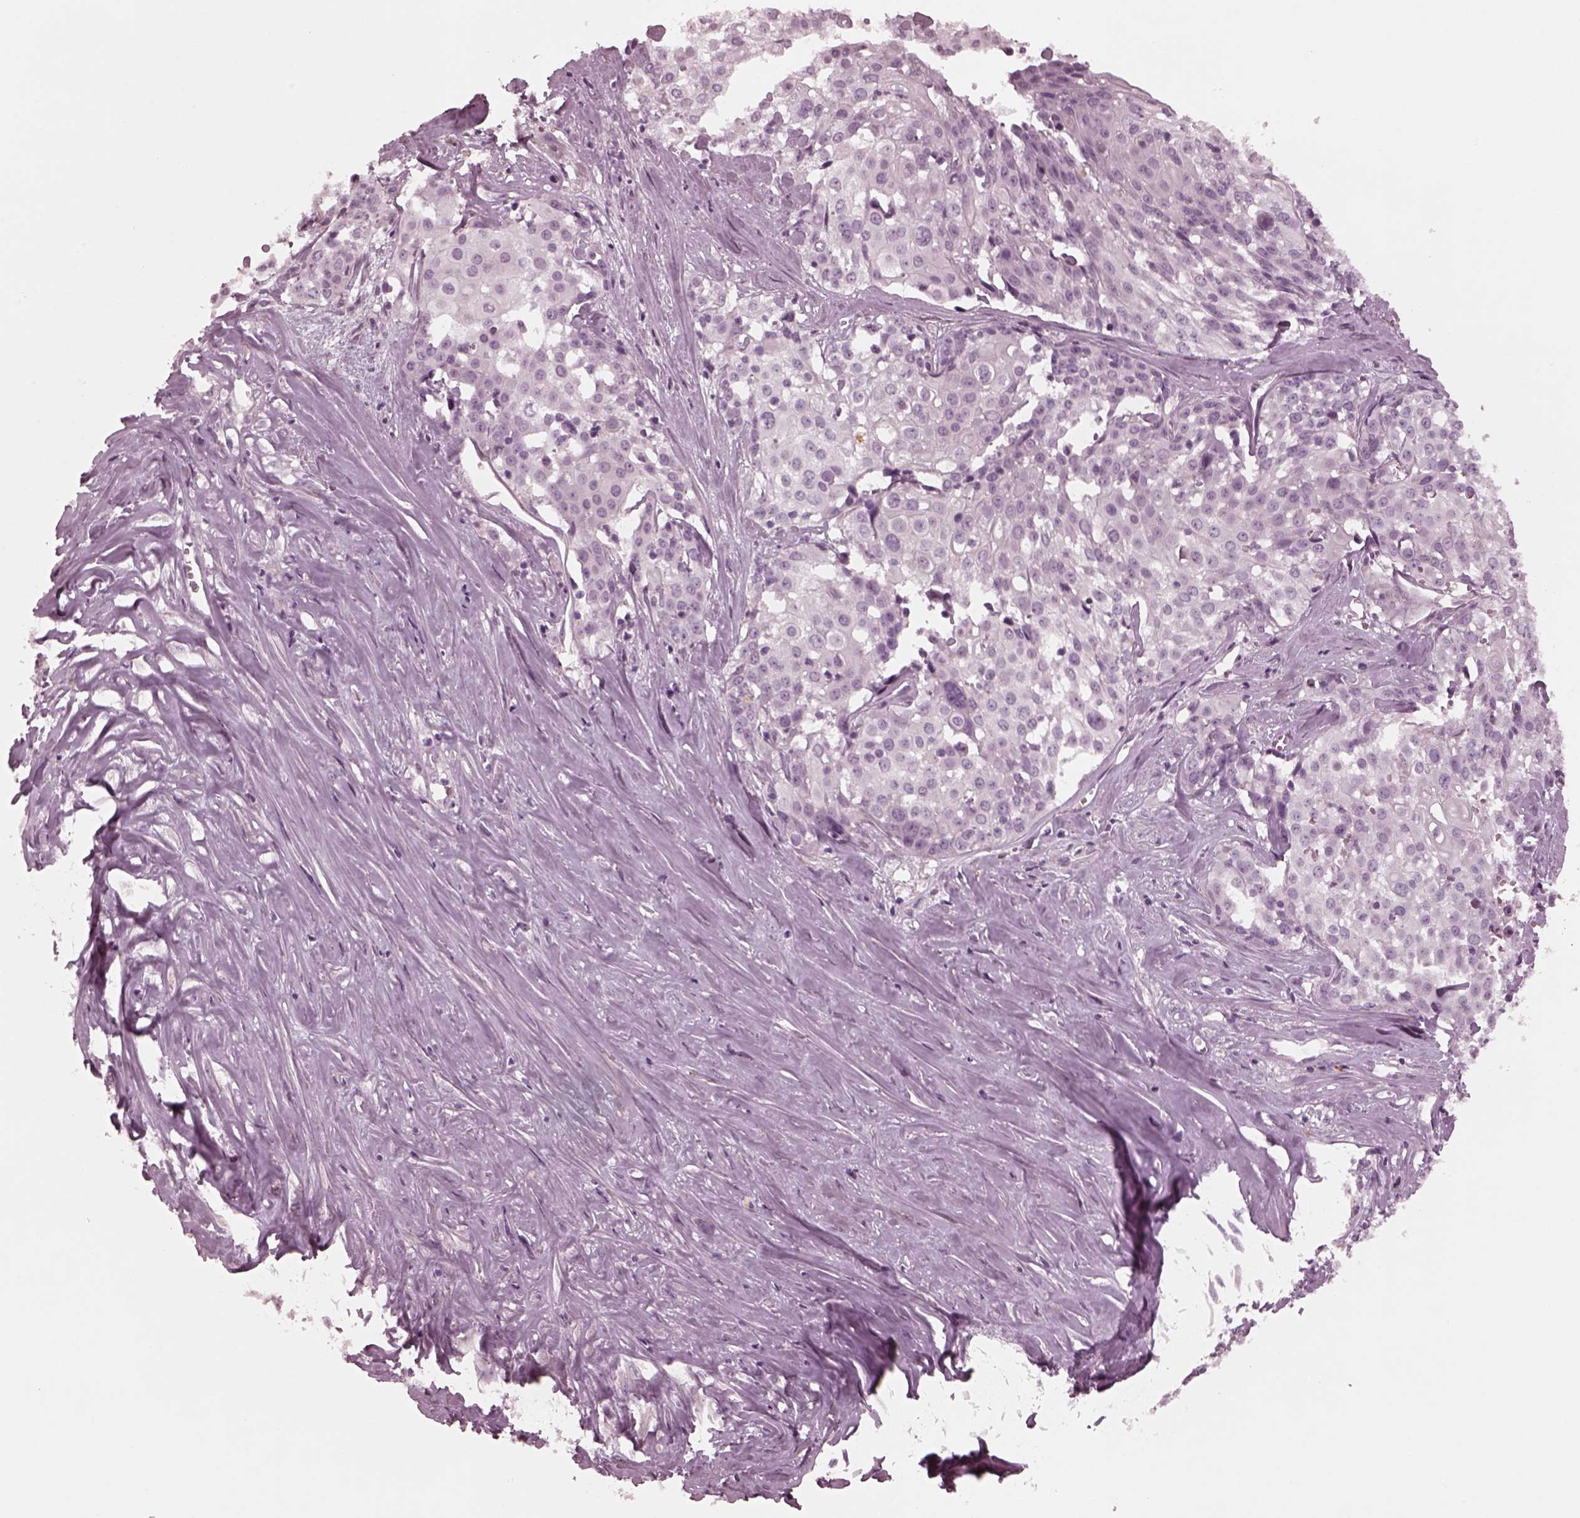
{"staining": {"intensity": "negative", "quantity": "none", "location": "none"}, "tissue": "cervical cancer", "cell_type": "Tumor cells", "image_type": "cancer", "snomed": [{"axis": "morphology", "description": "Squamous cell carcinoma, NOS"}, {"axis": "topography", "description": "Cervix"}], "caption": "DAB immunohistochemical staining of human cervical squamous cell carcinoma exhibits no significant expression in tumor cells. Brightfield microscopy of IHC stained with DAB (brown) and hematoxylin (blue), captured at high magnification.", "gene": "KIF6", "patient": {"sex": "female", "age": 39}}